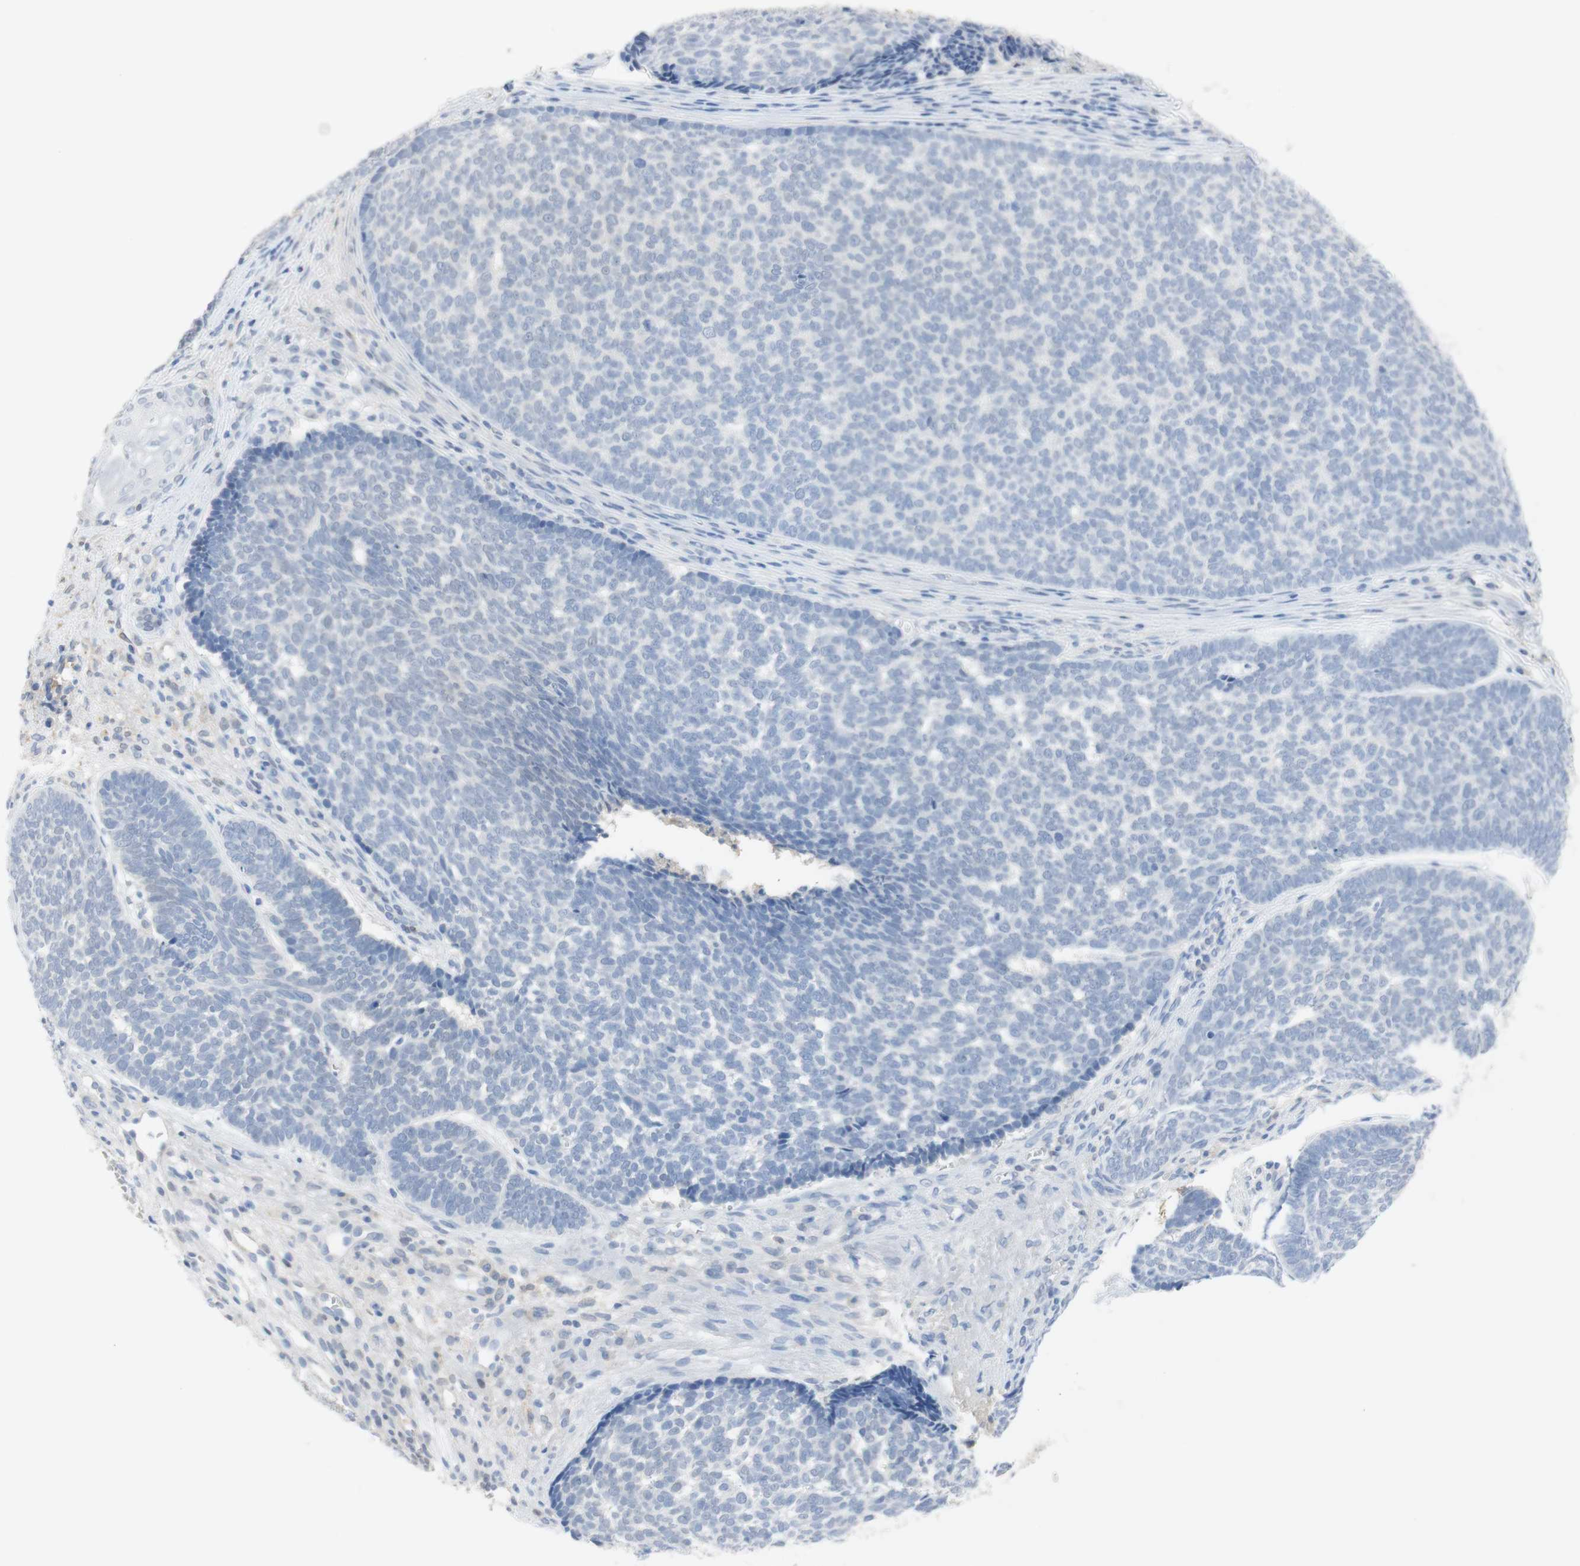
{"staining": {"intensity": "negative", "quantity": "none", "location": "none"}, "tissue": "skin cancer", "cell_type": "Tumor cells", "image_type": "cancer", "snomed": [{"axis": "morphology", "description": "Basal cell carcinoma"}, {"axis": "topography", "description": "Skin"}], "caption": "A high-resolution photomicrograph shows immunohistochemistry staining of skin cancer, which demonstrates no significant positivity in tumor cells. (Stains: DAB (3,3'-diaminobenzidine) immunohistochemistry with hematoxylin counter stain, Microscopy: brightfield microscopy at high magnification).", "gene": "SELENBP1", "patient": {"sex": "male", "age": 84}}